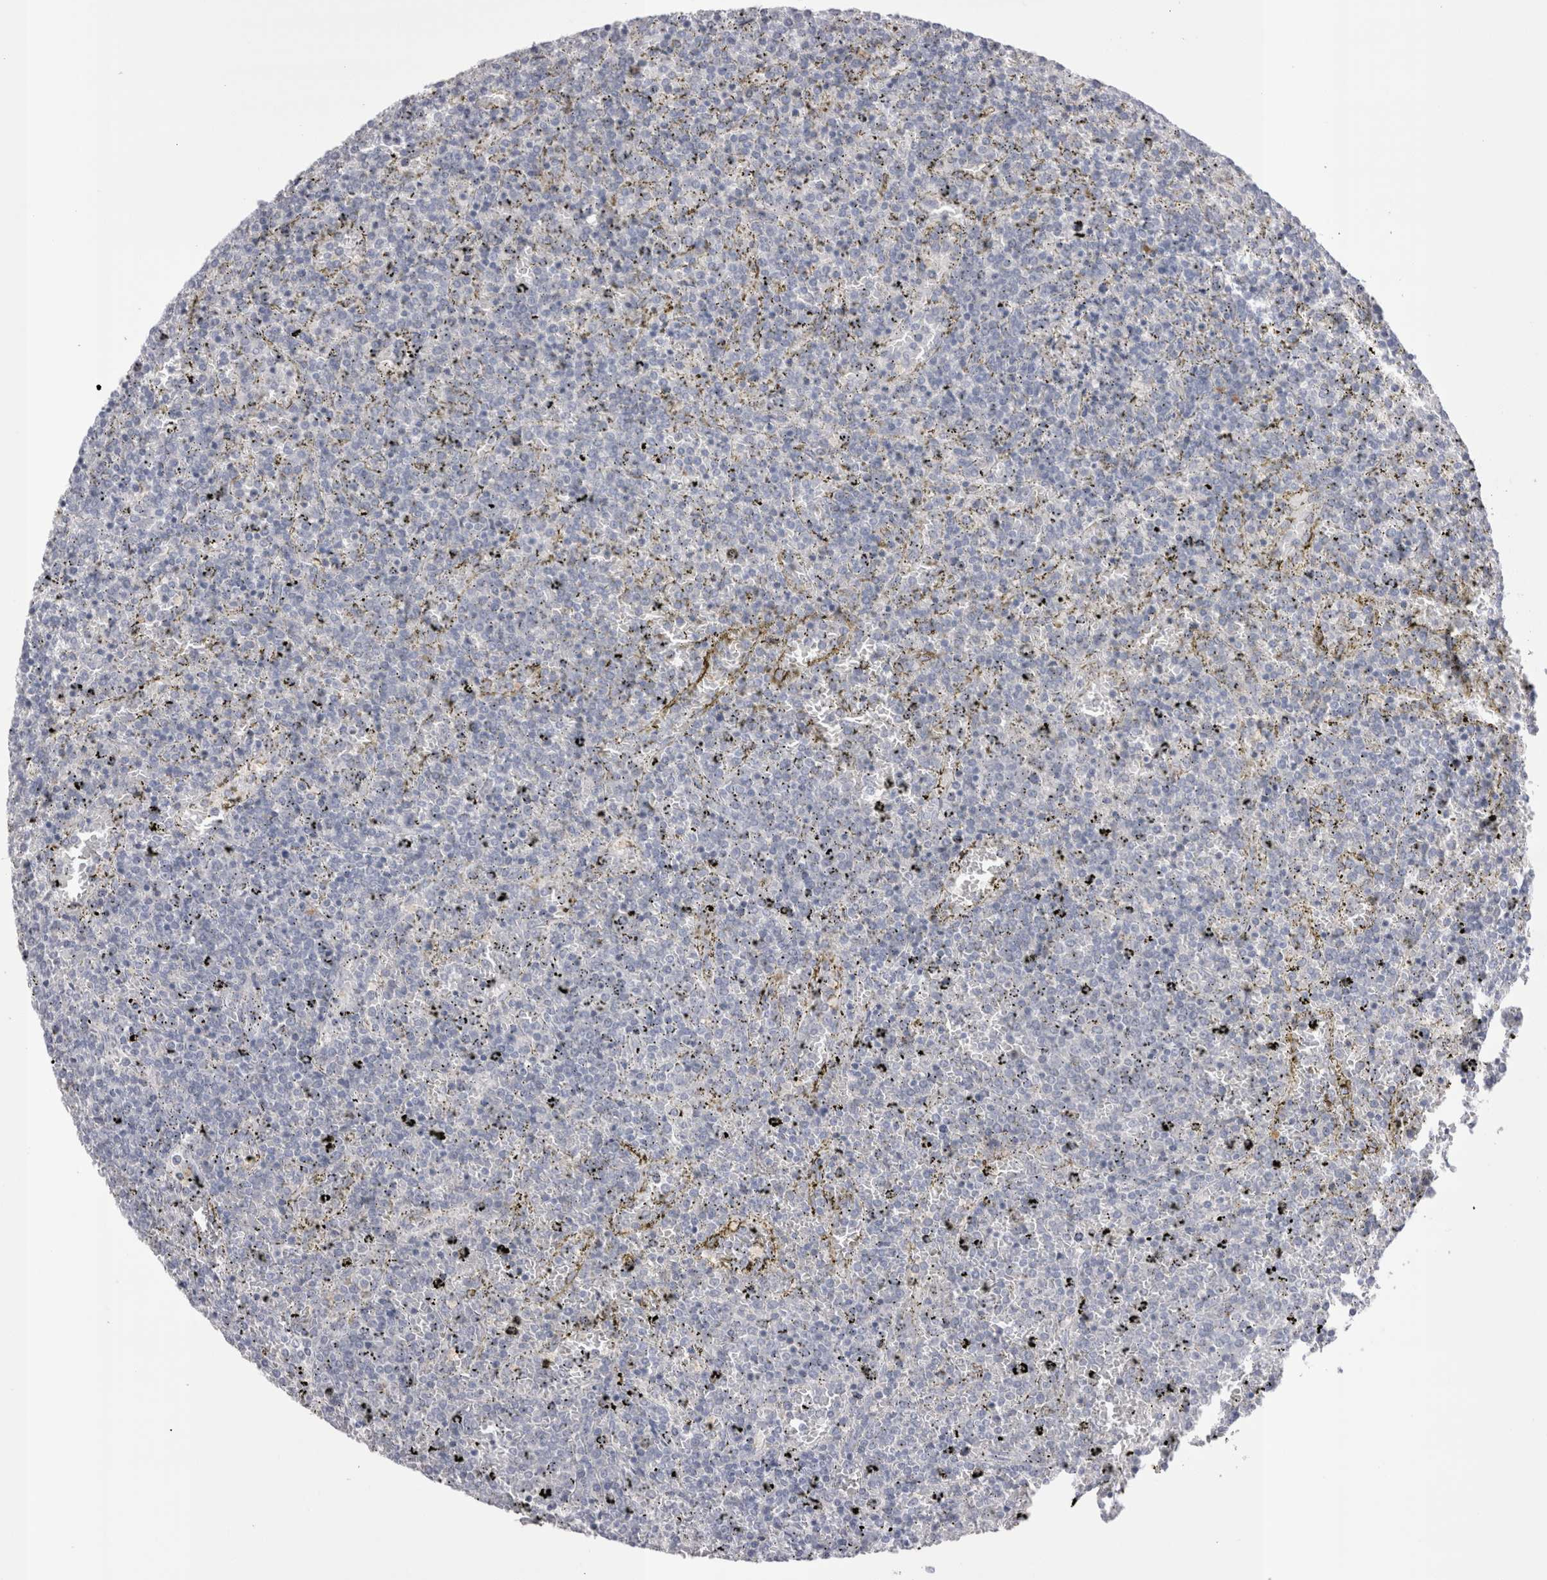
{"staining": {"intensity": "negative", "quantity": "none", "location": "none"}, "tissue": "lymphoma", "cell_type": "Tumor cells", "image_type": "cancer", "snomed": [{"axis": "morphology", "description": "Malignant lymphoma, non-Hodgkin's type, Low grade"}, {"axis": "topography", "description": "Spleen"}], "caption": "Tumor cells show no significant staining in lymphoma. Brightfield microscopy of immunohistochemistry stained with DAB (3,3'-diaminobenzidine) (brown) and hematoxylin (blue), captured at high magnification.", "gene": "SUCNR1", "patient": {"sex": "female", "age": 77}}